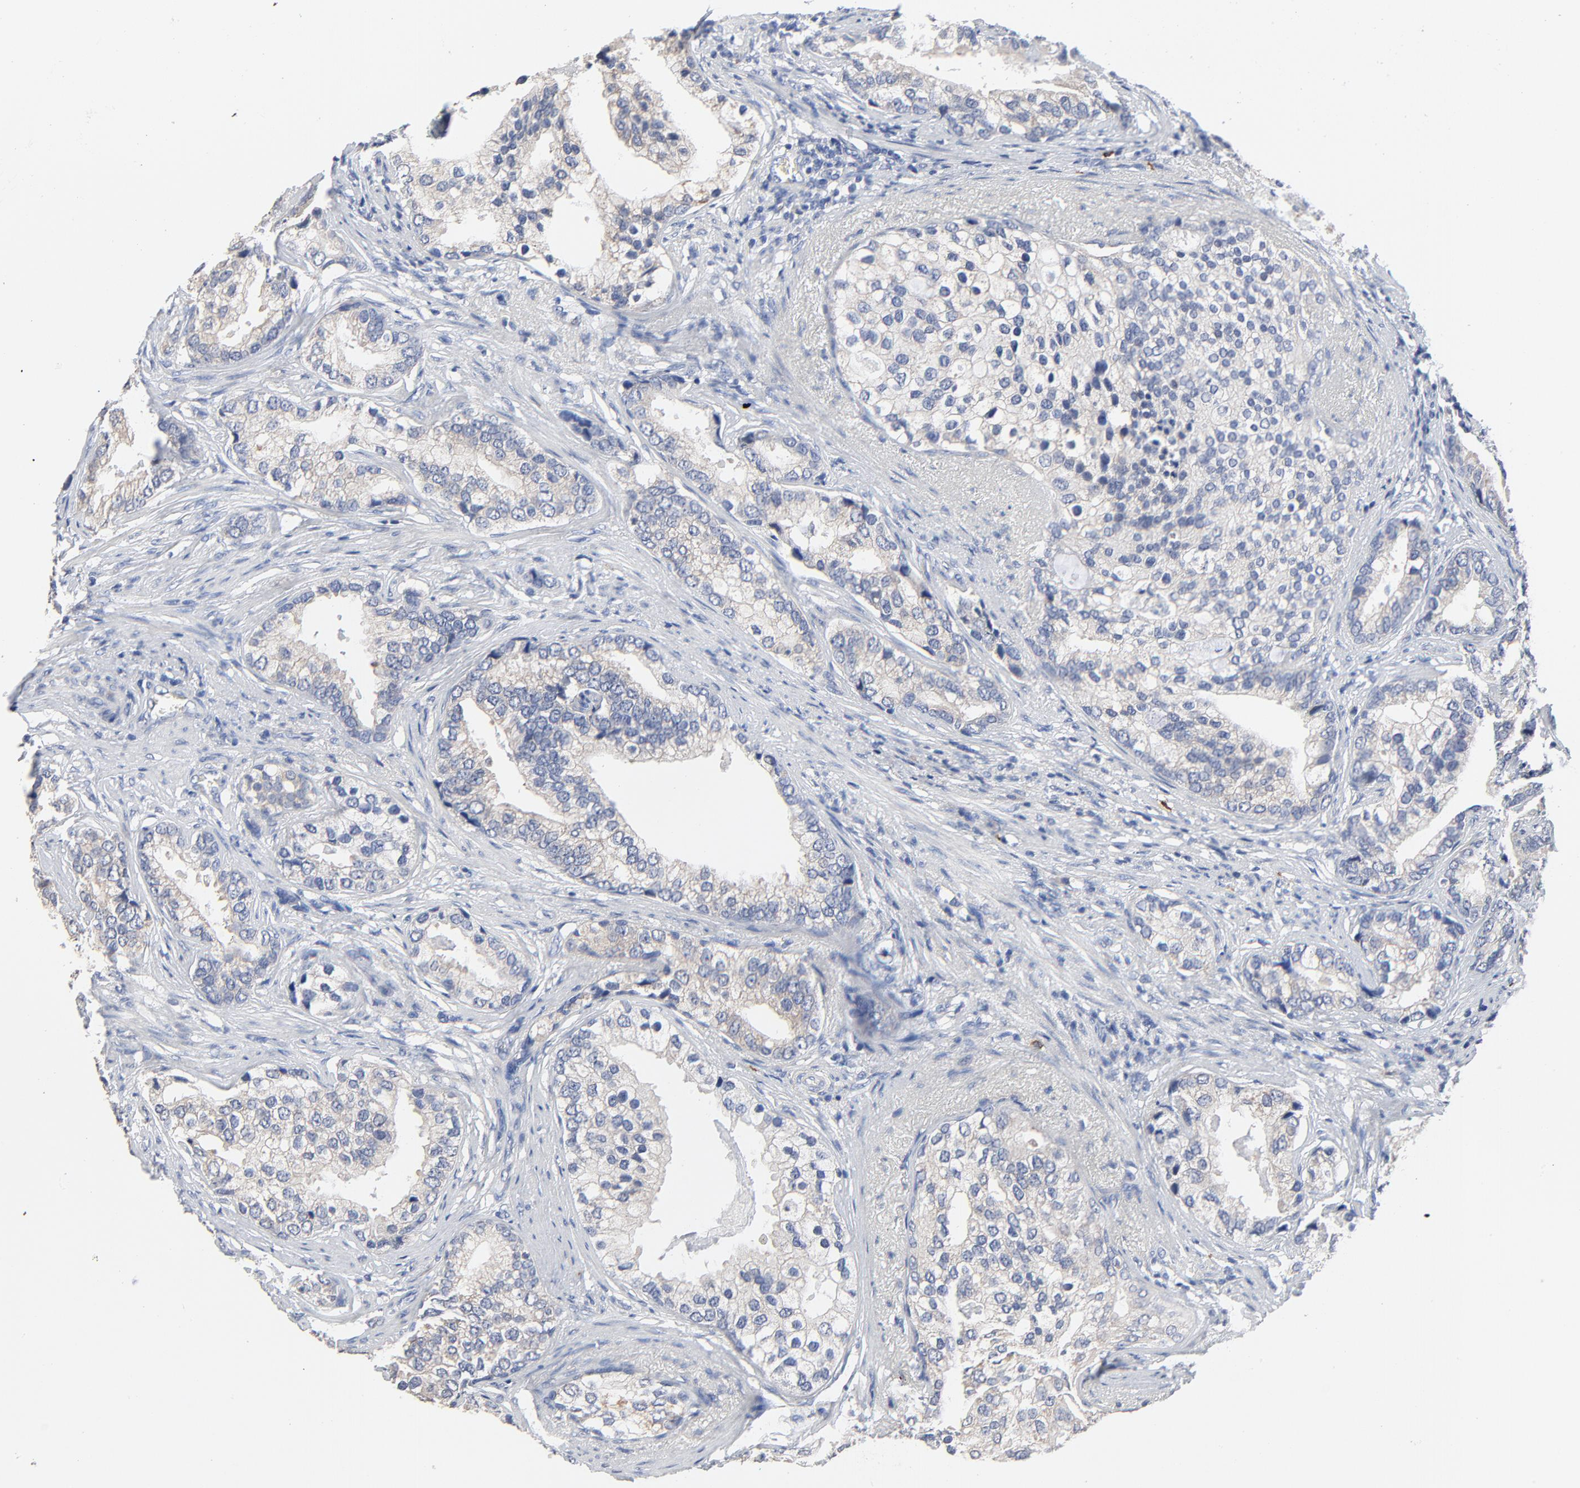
{"staining": {"intensity": "weak", "quantity": ">75%", "location": "cytoplasmic/membranous"}, "tissue": "prostate cancer", "cell_type": "Tumor cells", "image_type": "cancer", "snomed": [{"axis": "morphology", "description": "Adenocarcinoma, Low grade"}, {"axis": "topography", "description": "Prostate"}], "caption": "An image of human prostate adenocarcinoma (low-grade) stained for a protein displays weak cytoplasmic/membranous brown staining in tumor cells.", "gene": "FBXL5", "patient": {"sex": "male", "age": 71}}